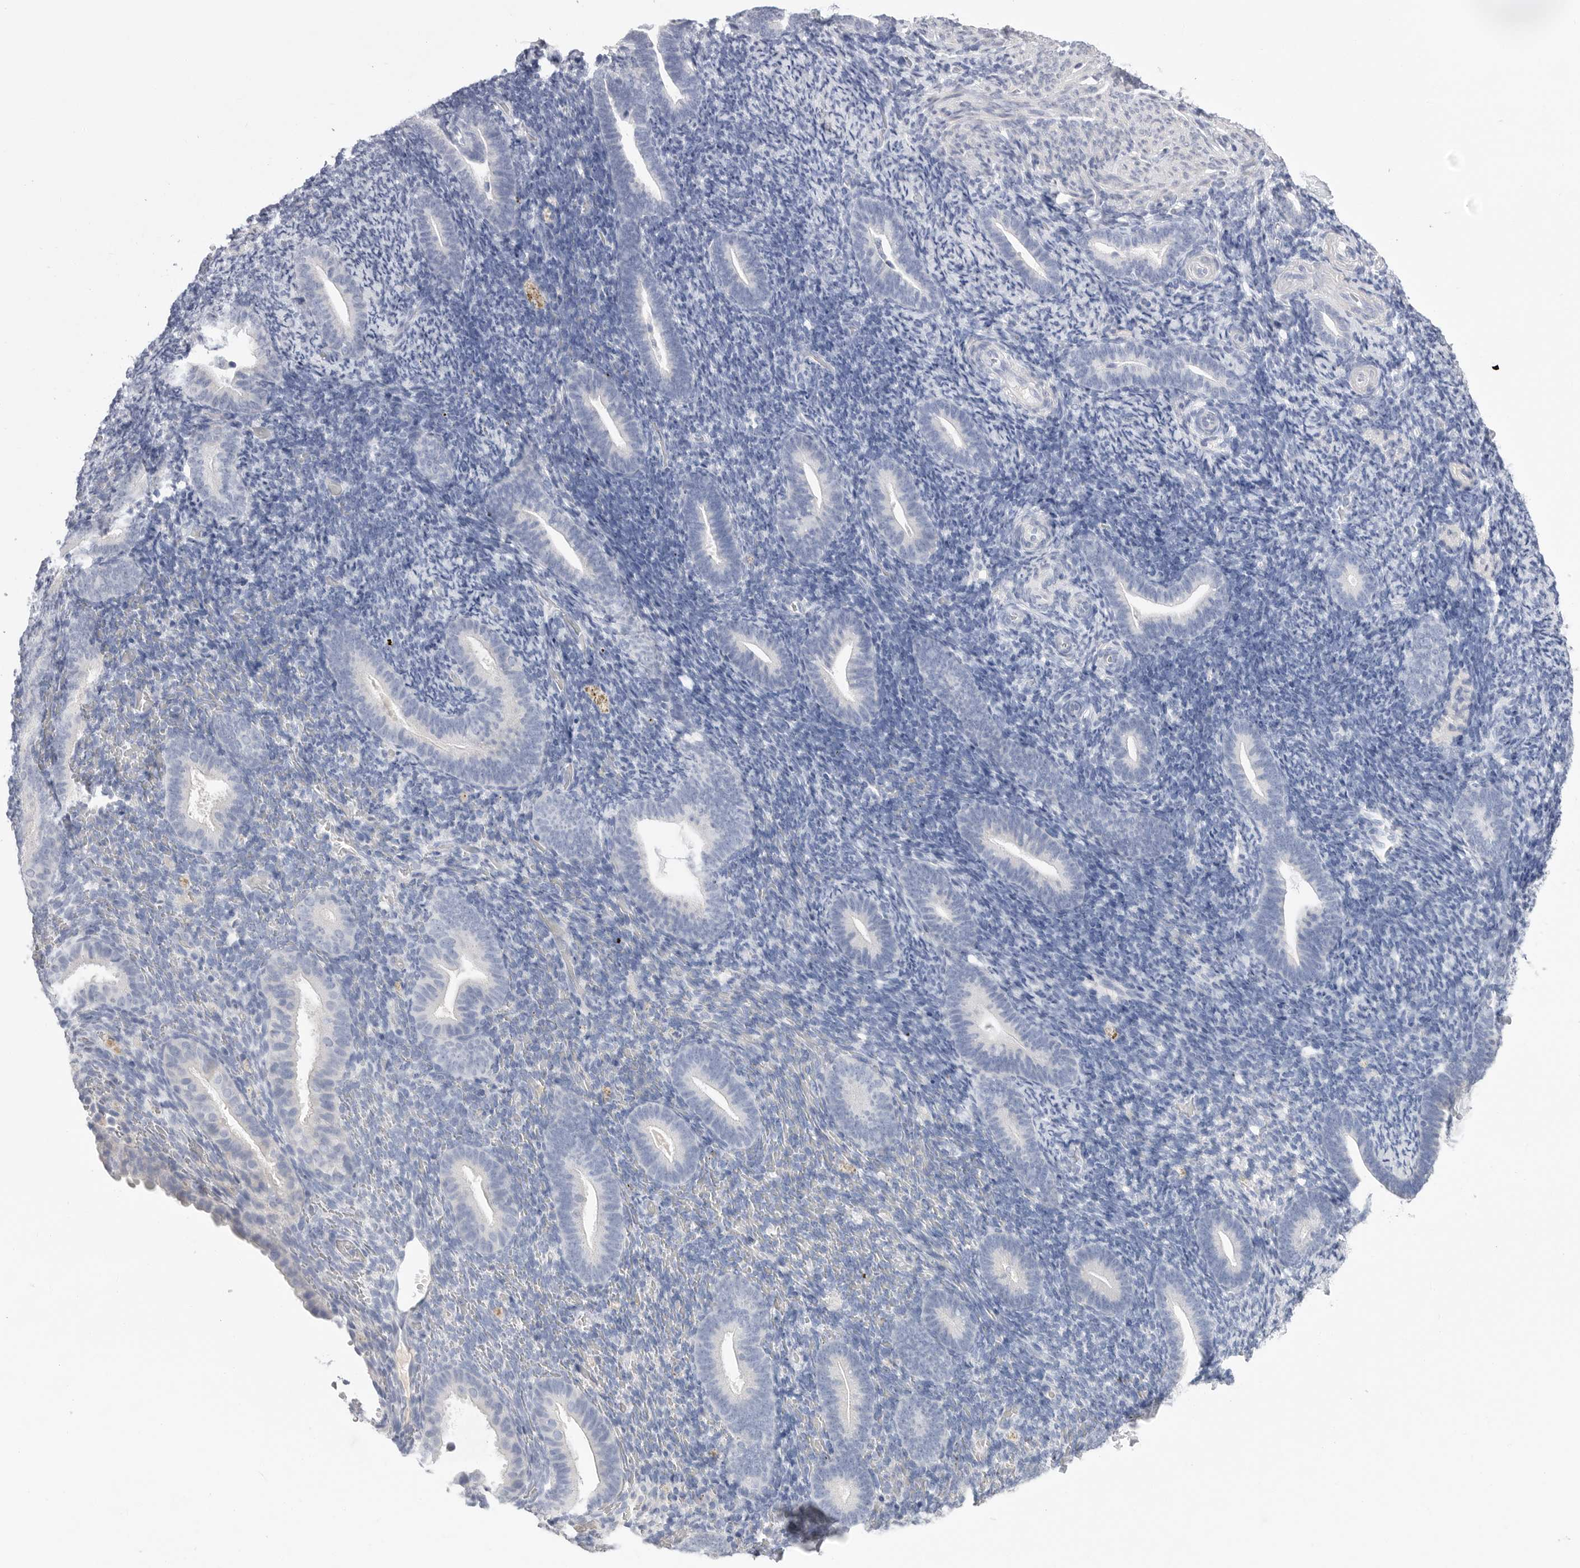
{"staining": {"intensity": "negative", "quantity": "none", "location": "none"}, "tissue": "endometrium", "cell_type": "Cells in endometrial stroma", "image_type": "normal", "snomed": [{"axis": "morphology", "description": "Normal tissue, NOS"}, {"axis": "topography", "description": "Endometrium"}], "caption": "This is an immunohistochemistry micrograph of benign endometrium. There is no expression in cells in endometrial stroma.", "gene": "CAMK2B", "patient": {"sex": "female", "age": 51}}